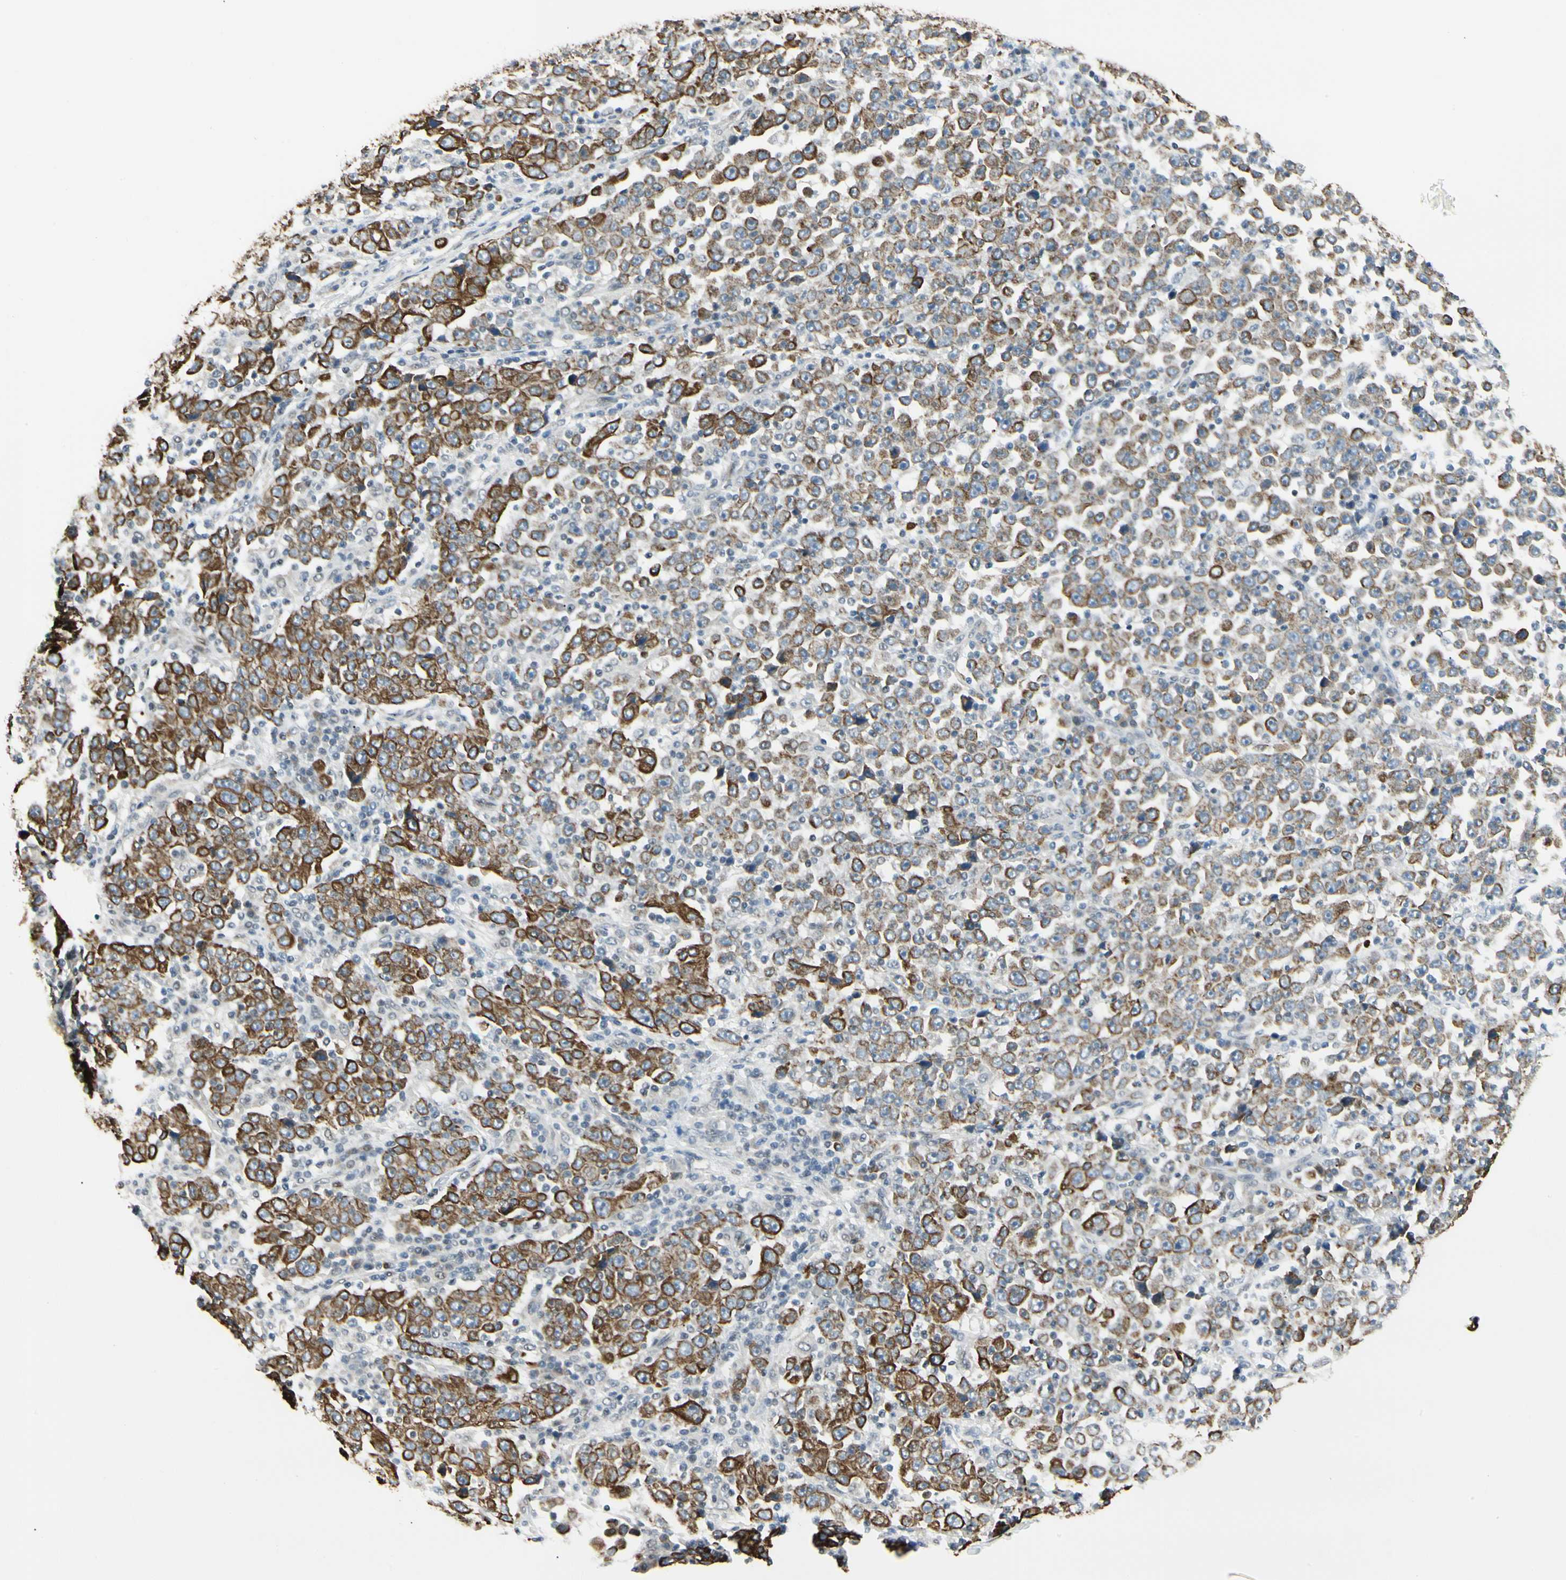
{"staining": {"intensity": "strong", "quantity": ">75%", "location": "cytoplasmic/membranous"}, "tissue": "stomach cancer", "cell_type": "Tumor cells", "image_type": "cancer", "snomed": [{"axis": "morphology", "description": "Normal tissue, NOS"}, {"axis": "morphology", "description": "Adenocarcinoma, NOS"}, {"axis": "topography", "description": "Stomach, upper"}, {"axis": "topography", "description": "Stomach"}], "caption": "The histopathology image displays immunohistochemical staining of stomach cancer. There is strong cytoplasmic/membranous staining is identified in about >75% of tumor cells.", "gene": "ATXN1", "patient": {"sex": "male", "age": 59}}